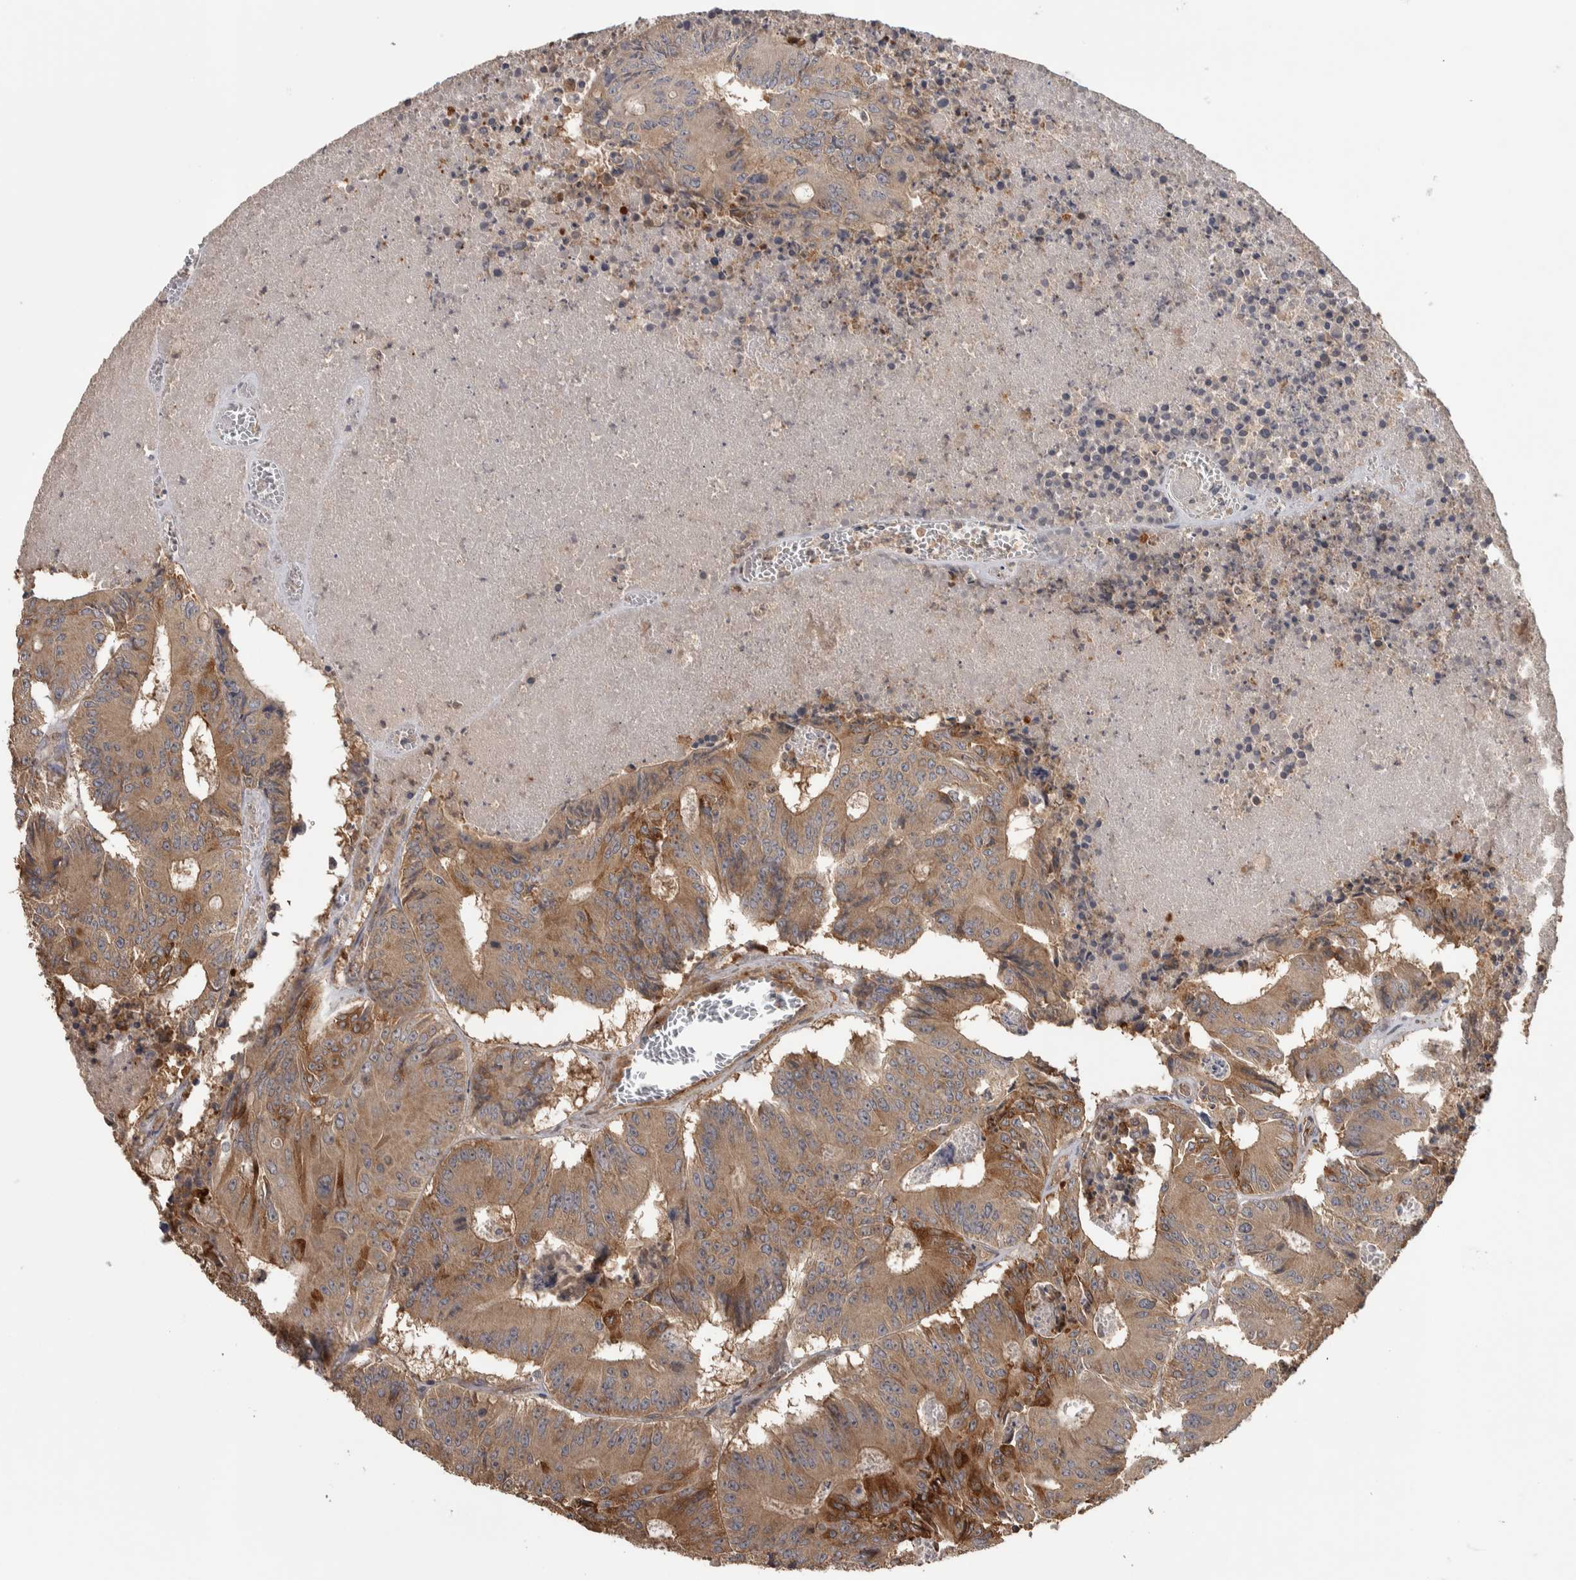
{"staining": {"intensity": "moderate", "quantity": ">75%", "location": "cytoplasmic/membranous"}, "tissue": "colorectal cancer", "cell_type": "Tumor cells", "image_type": "cancer", "snomed": [{"axis": "morphology", "description": "Adenocarcinoma, NOS"}, {"axis": "topography", "description": "Colon"}], "caption": "This photomicrograph displays immunohistochemistry (IHC) staining of human colorectal cancer (adenocarcinoma), with medium moderate cytoplasmic/membranous expression in about >75% of tumor cells.", "gene": "IFRD1", "patient": {"sex": "male", "age": 87}}